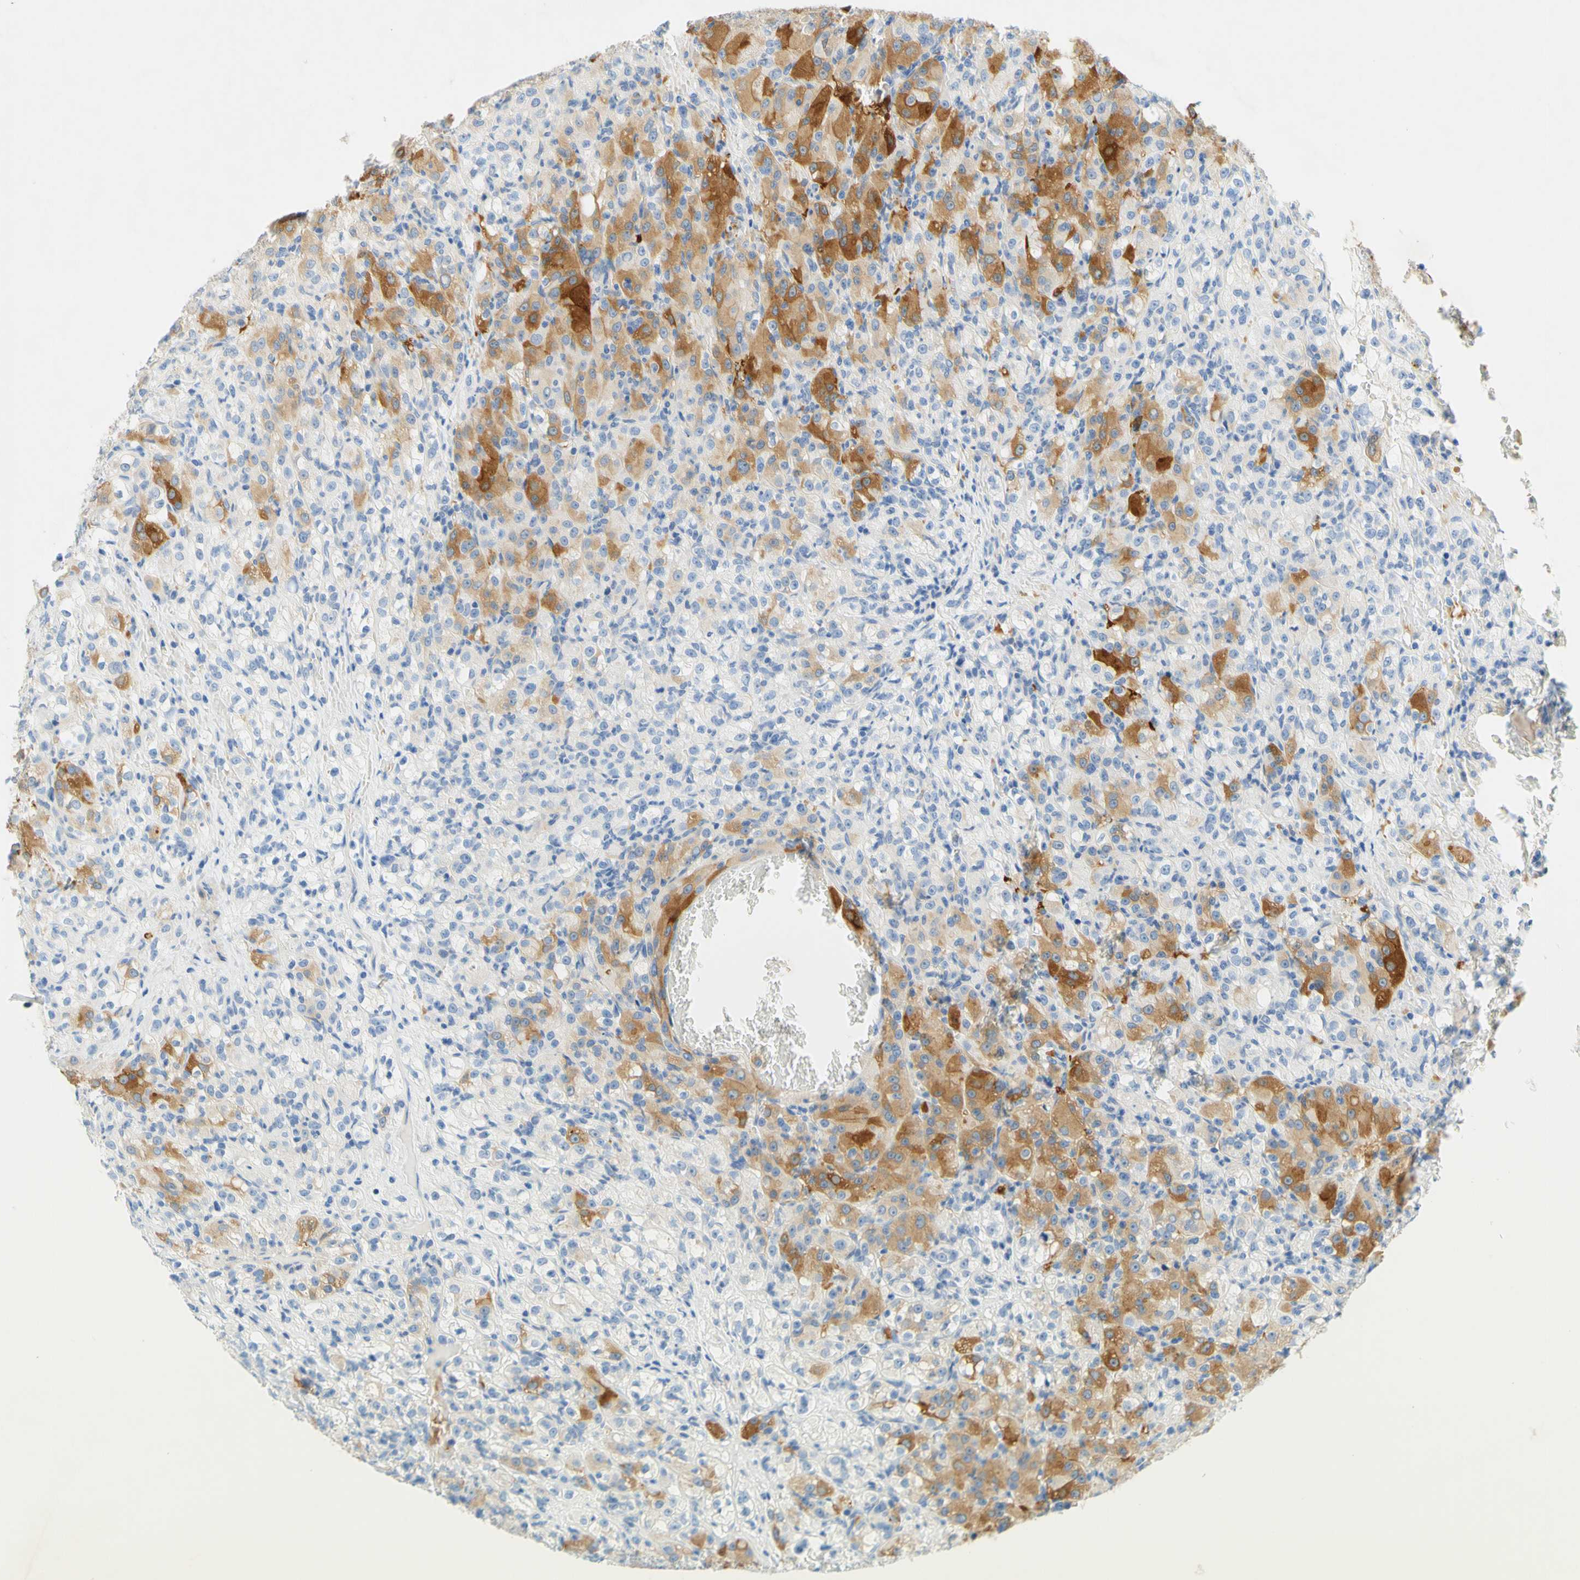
{"staining": {"intensity": "moderate", "quantity": "25%-75%", "location": "cytoplasmic/membranous"}, "tissue": "renal cancer", "cell_type": "Tumor cells", "image_type": "cancer", "snomed": [{"axis": "morphology", "description": "Adenocarcinoma, NOS"}, {"axis": "topography", "description": "Kidney"}], "caption": "This micrograph shows renal adenocarcinoma stained with IHC to label a protein in brown. The cytoplasmic/membranous of tumor cells show moderate positivity for the protein. Nuclei are counter-stained blue.", "gene": "ENTREP2", "patient": {"sex": "male", "age": 61}}